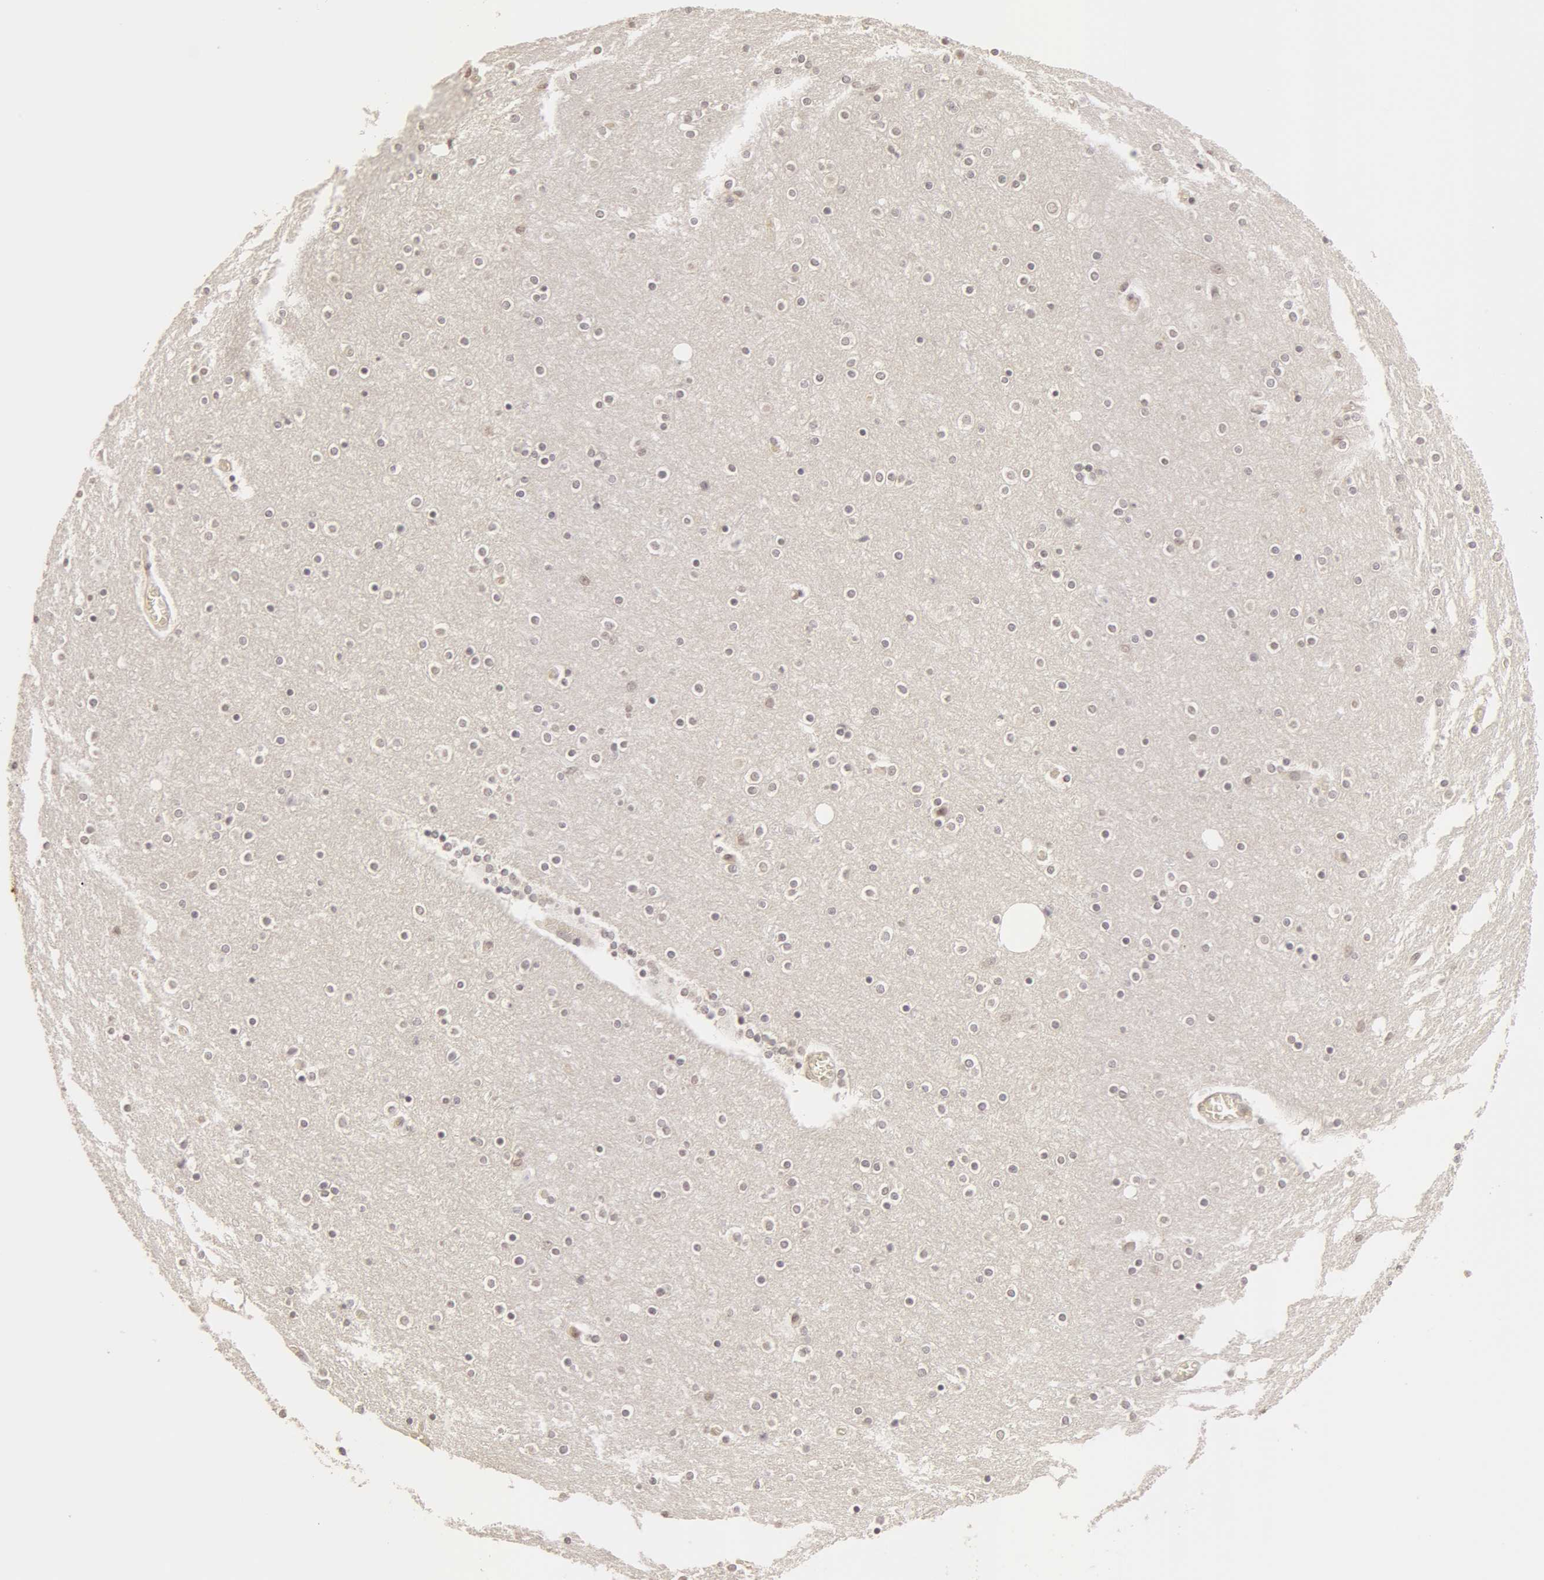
{"staining": {"intensity": "weak", "quantity": "25%-75%", "location": "cytoplasmic/membranous"}, "tissue": "cerebral cortex", "cell_type": "Endothelial cells", "image_type": "normal", "snomed": [{"axis": "morphology", "description": "Normal tissue, NOS"}, {"axis": "topography", "description": "Cerebral cortex"}], "caption": "Brown immunohistochemical staining in normal human cerebral cortex displays weak cytoplasmic/membranous expression in approximately 25%-75% of endothelial cells.", "gene": "ADAM10", "patient": {"sex": "female", "age": 54}}